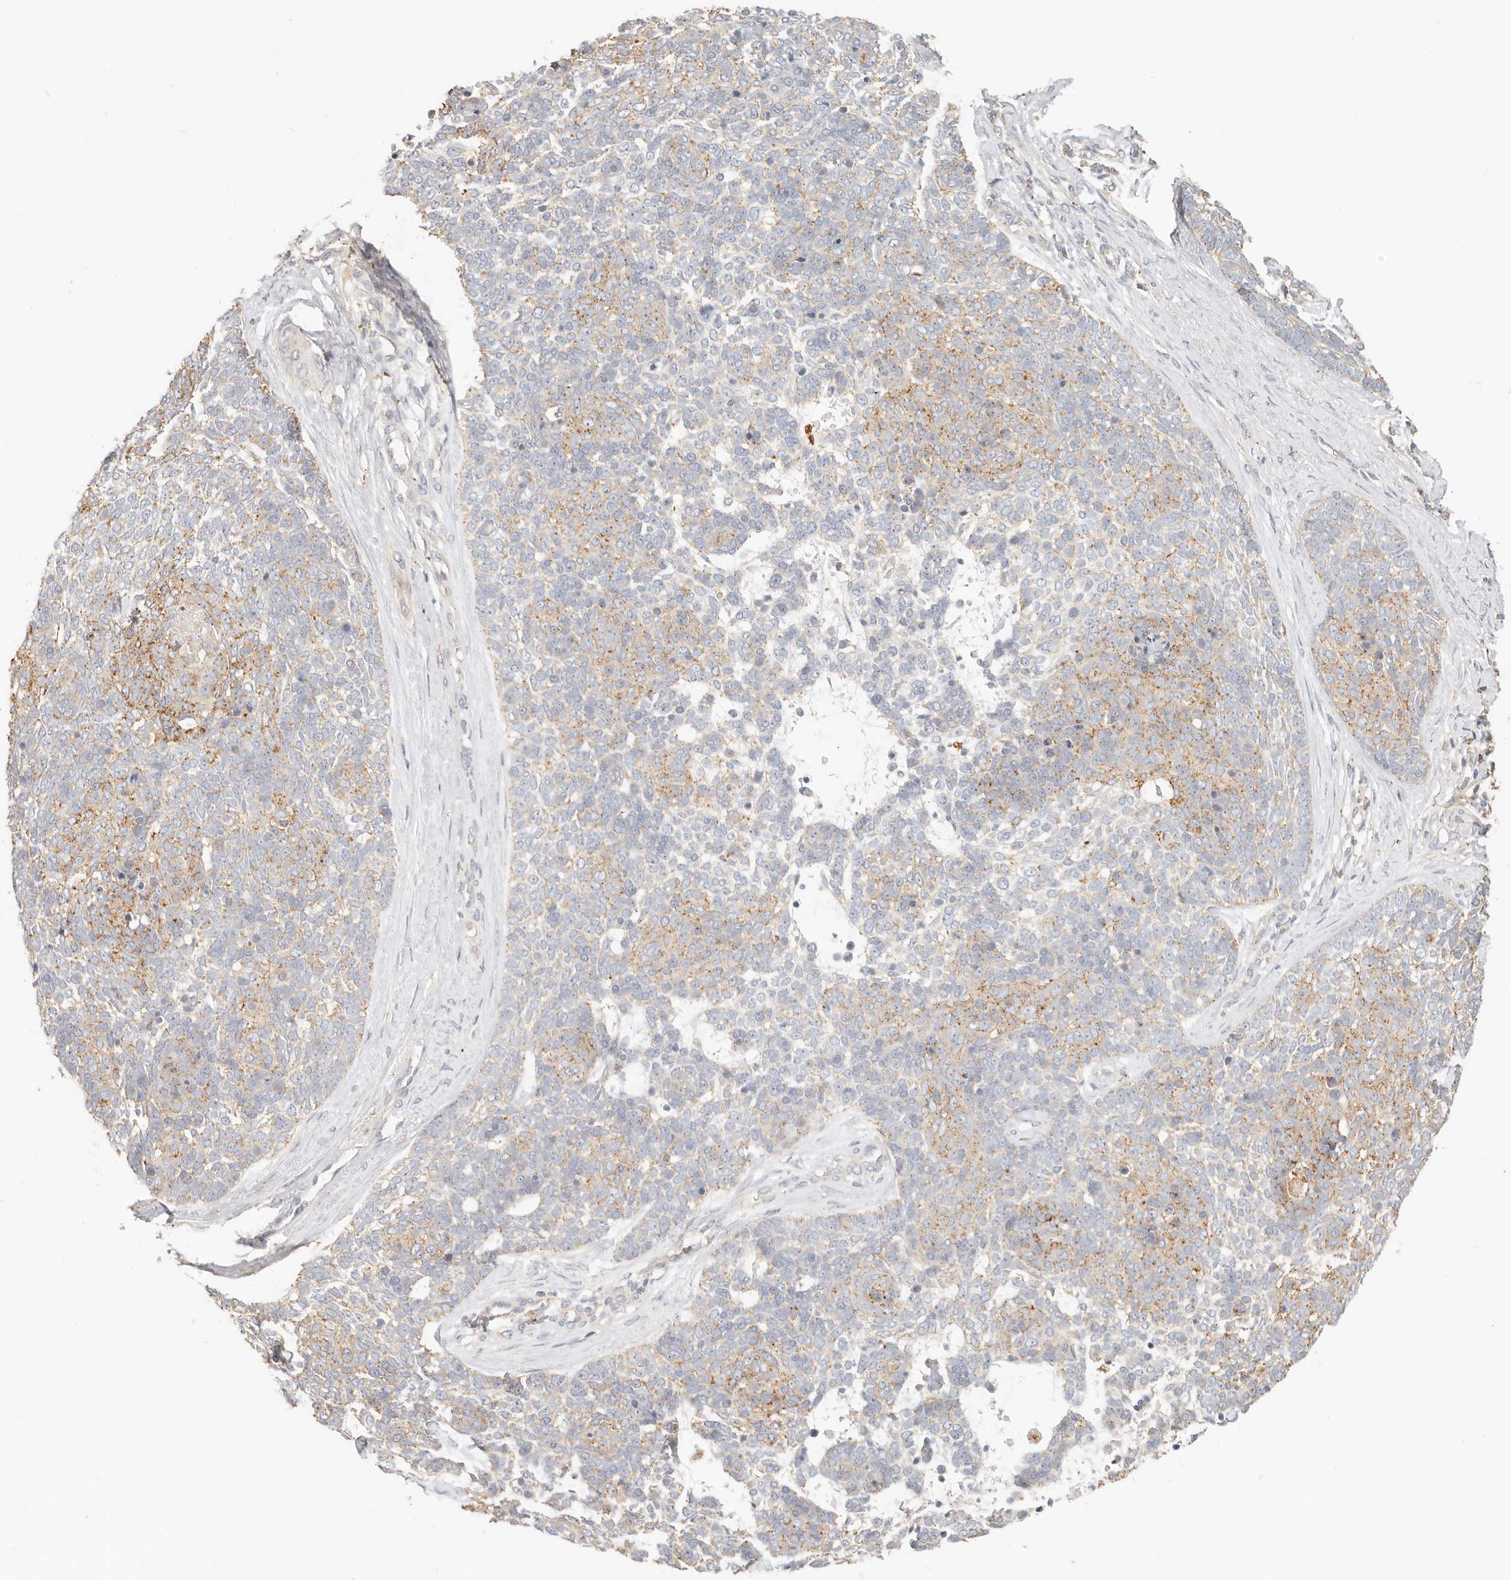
{"staining": {"intensity": "moderate", "quantity": "<25%", "location": "cytoplasmic/membranous"}, "tissue": "skin cancer", "cell_type": "Tumor cells", "image_type": "cancer", "snomed": [{"axis": "morphology", "description": "Basal cell carcinoma"}, {"axis": "topography", "description": "Skin"}], "caption": "The immunohistochemical stain shows moderate cytoplasmic/membranous staining in tumor cells of skin cancer (basal cell carcinoma) tissue. Using DAB (3,3'-diaminobenzidine) (brown) and hematoxylin (blue) stains, captured at high magnification using brightfield microscopy.", "gene": "CNMD", "patient": {"sex": "female", "age": 81}}